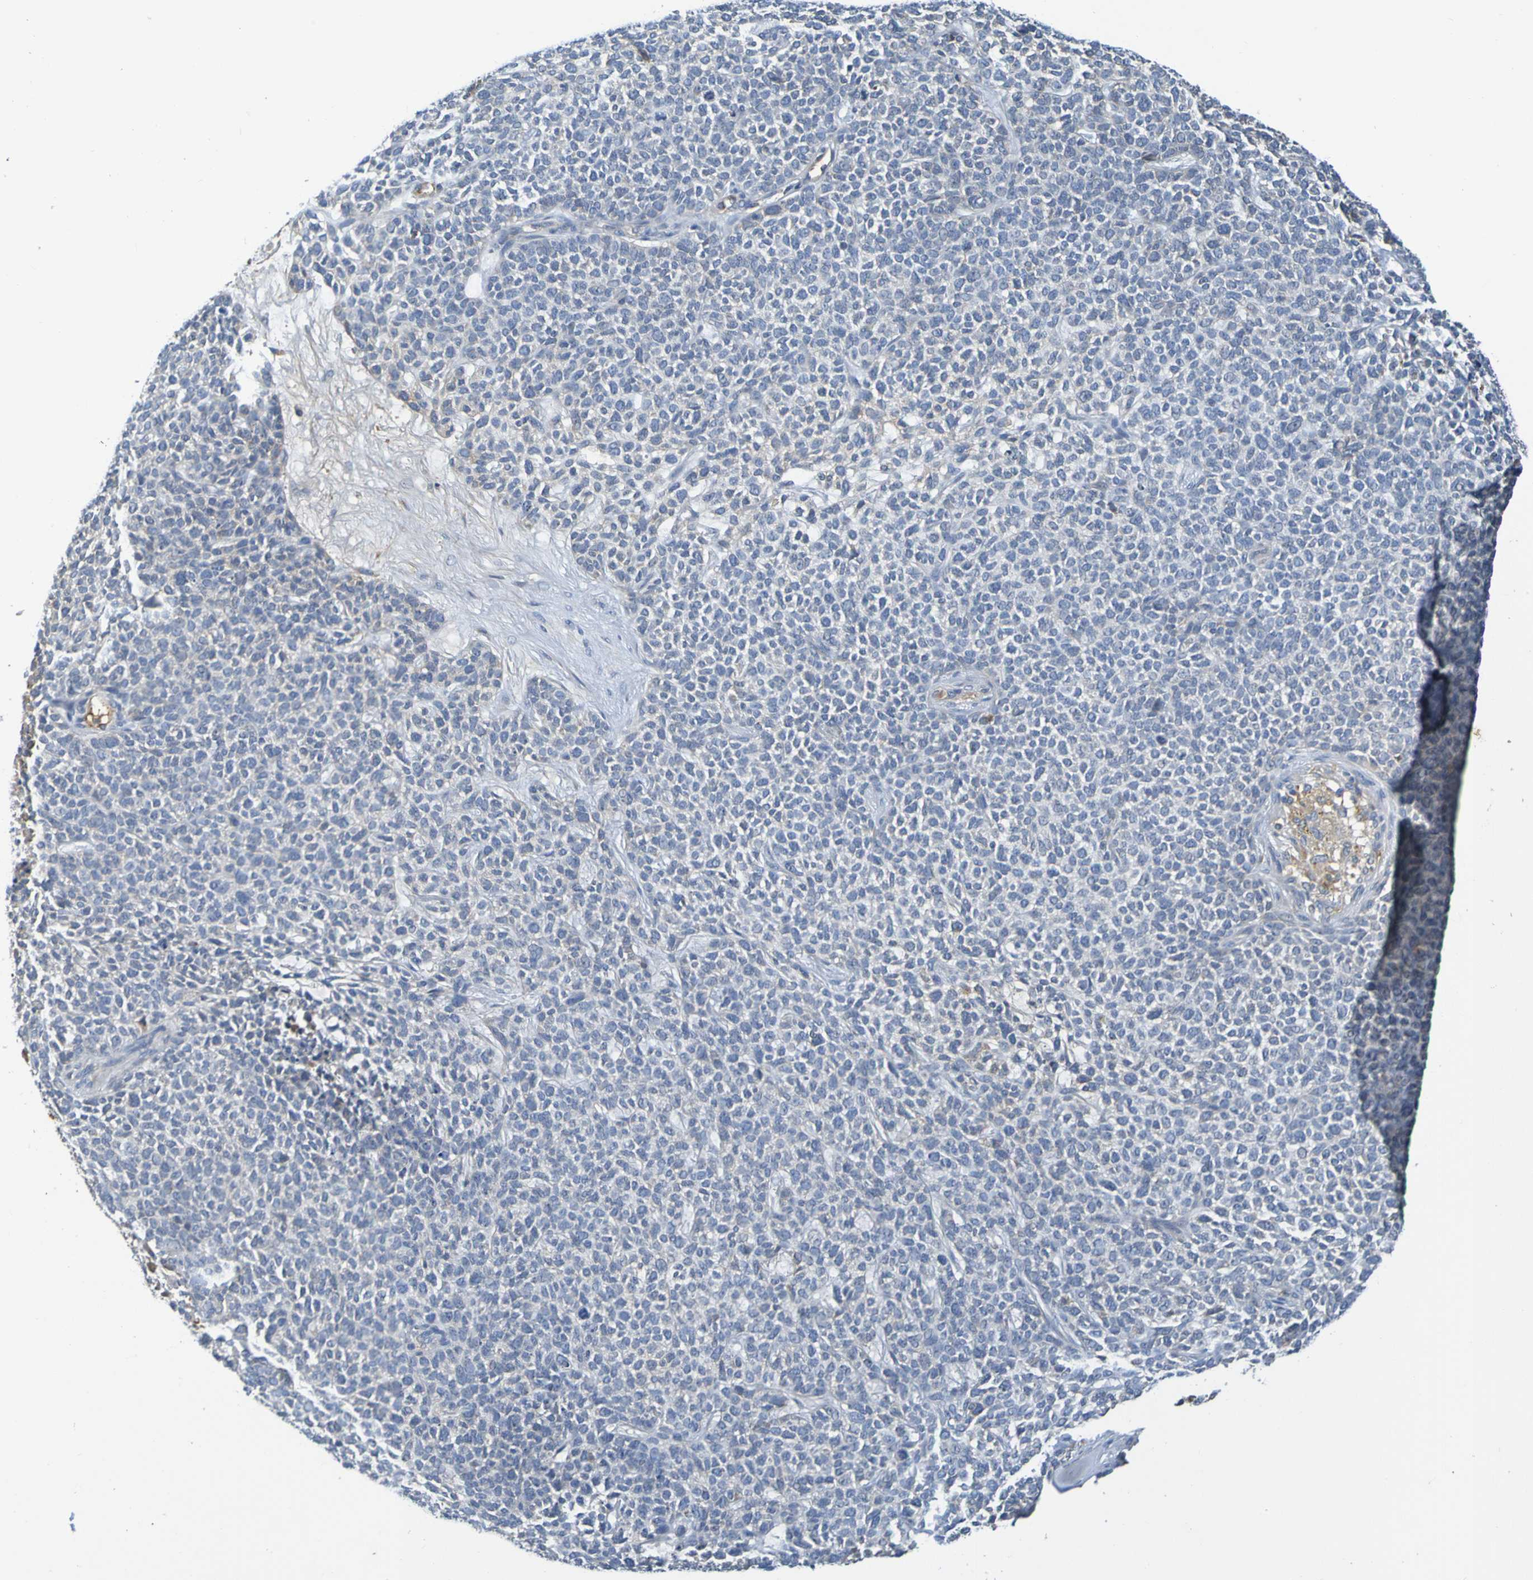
{"staining": {"intensity": "weak", "quantity": "<25%", "location": "cytoplasmic/membranous"}, "tissue": "skin cancer", "cell_type": "Tumor cells", "image_type": "cancer", "snomed": [{"axis": "morphology", "description": "Basal cell carcinoma"}, {"axis": "topography", "description": "Skin"}], "caption": "DAB (3,3'-diaminobenzidine) immunohistochemical staining of human basal cell carcinoma (skin) exhibits no significant positivity in tumor cells.", "gene": "C1QA", "patient": {"sex": "female", "age": 84}}